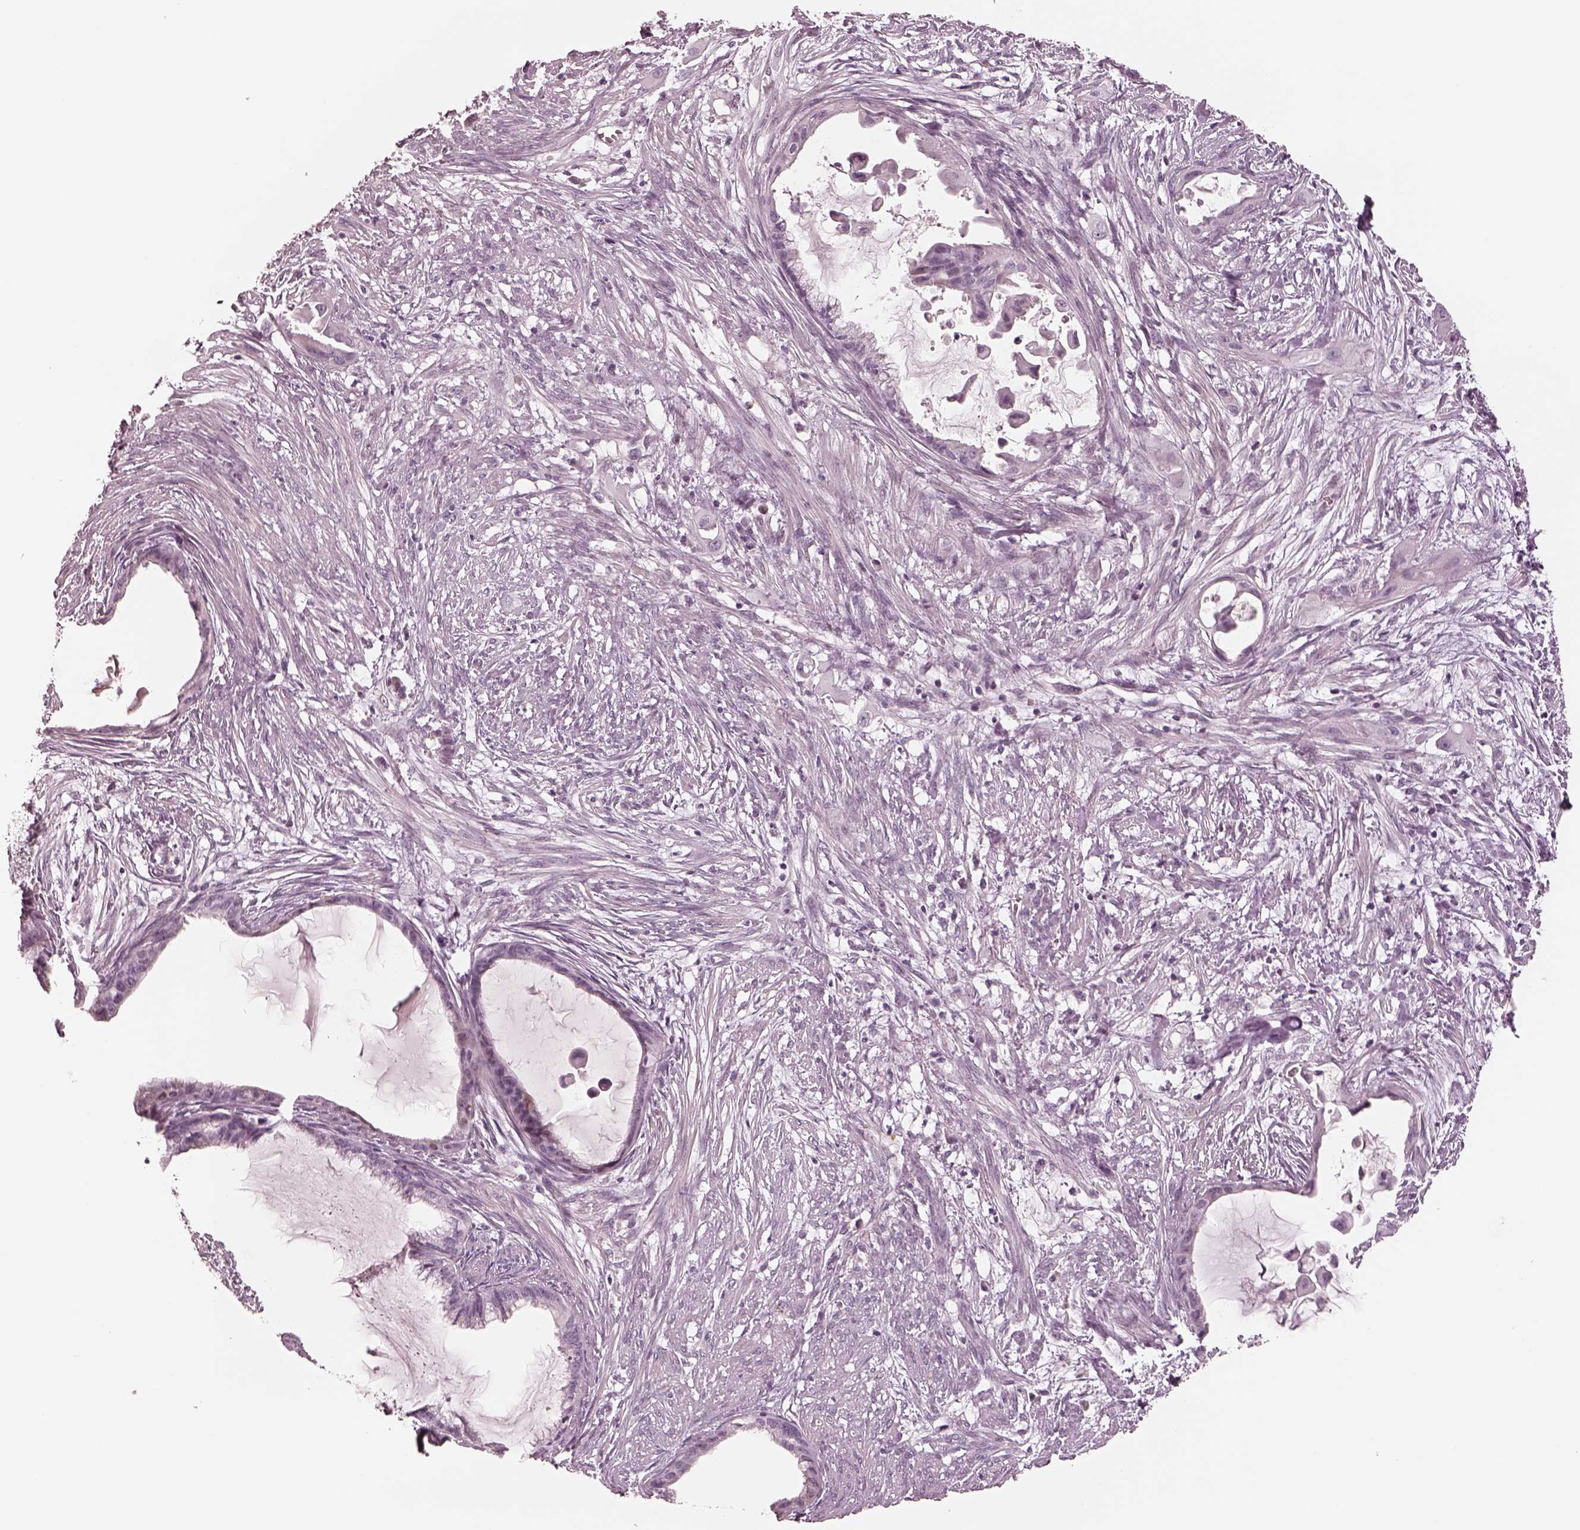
{"staining": {"intensity": "negative", "quantity": "none", "location": "none"}, "tissue": "endometrial cancer", "cell_type": "Tumor cells", "image_type": "cancer", "snomed": [{"axis": "morphology", "description": "Adenocarcinoma, NOS"}, {"axis": "topography", "description": "Endometrium"}], "caption": "Human endometrial cancer (adenocarcinoma) stained for a protein using immunohistochemistry shows no expression in tumor cells.", "gene": "EGR4", "patient": {"sex": "female", "age": 86}}